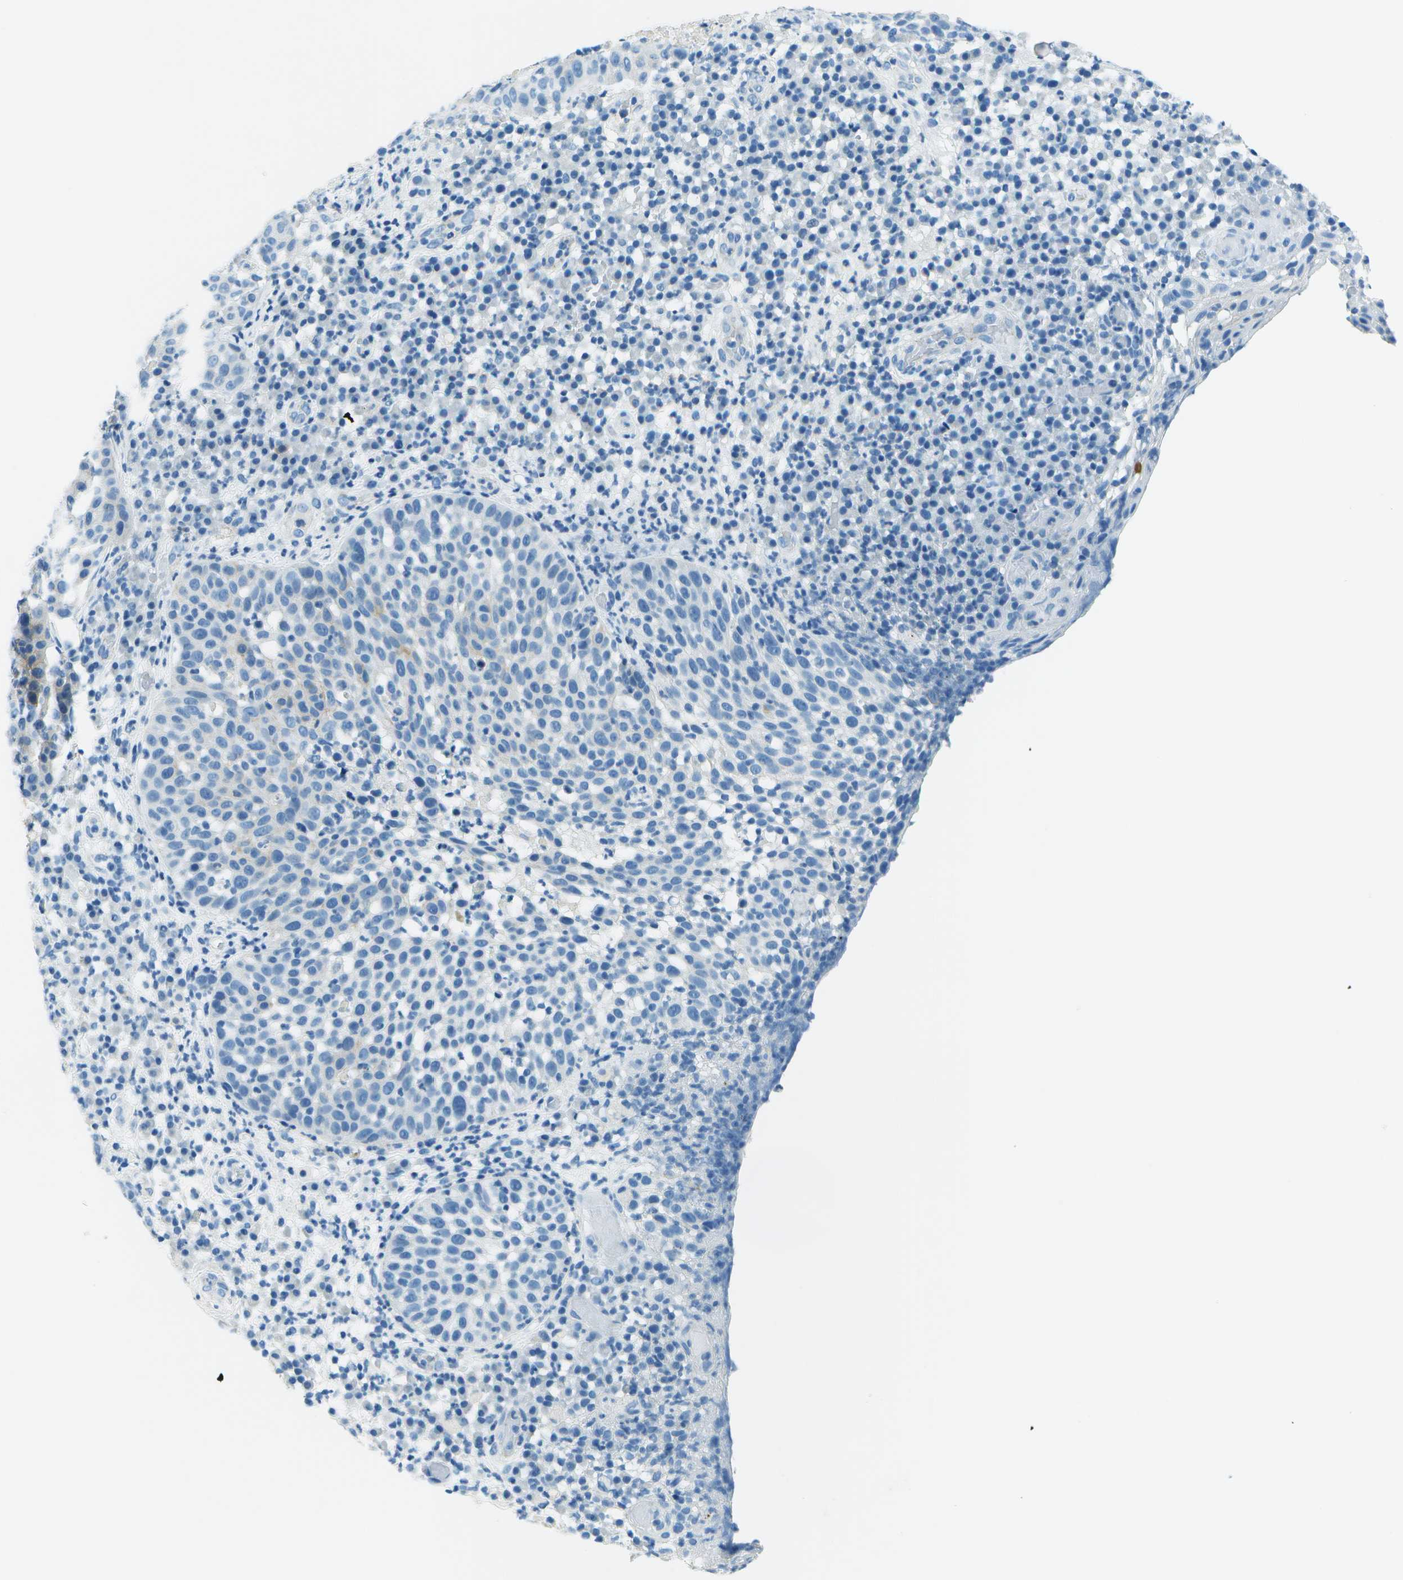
{"staining": {"intensity": "negative", "quantity": "none", "location": "none"}, "tissue": "skin cancer", "cell_type": "Tumor cells", "image_type": "cancer", "snomed": [{"axis": "morphology", "description": "Squamous cell carcinoma in situ, NOS"}, {"axis": "morphology", "description": "Squamous cell carcinoma, NOS"}, {"axis": "topography", "description": "Skin"}], "caption": "High power microscopy histopathology image of an immunohistochemistry (IHC) photomicrograph of squamous cell carcinoma (skin), revealing no significant expression in tumor cells.", "gene": "SLC16A10", "patient": {"sex": "male", "age": 93}}